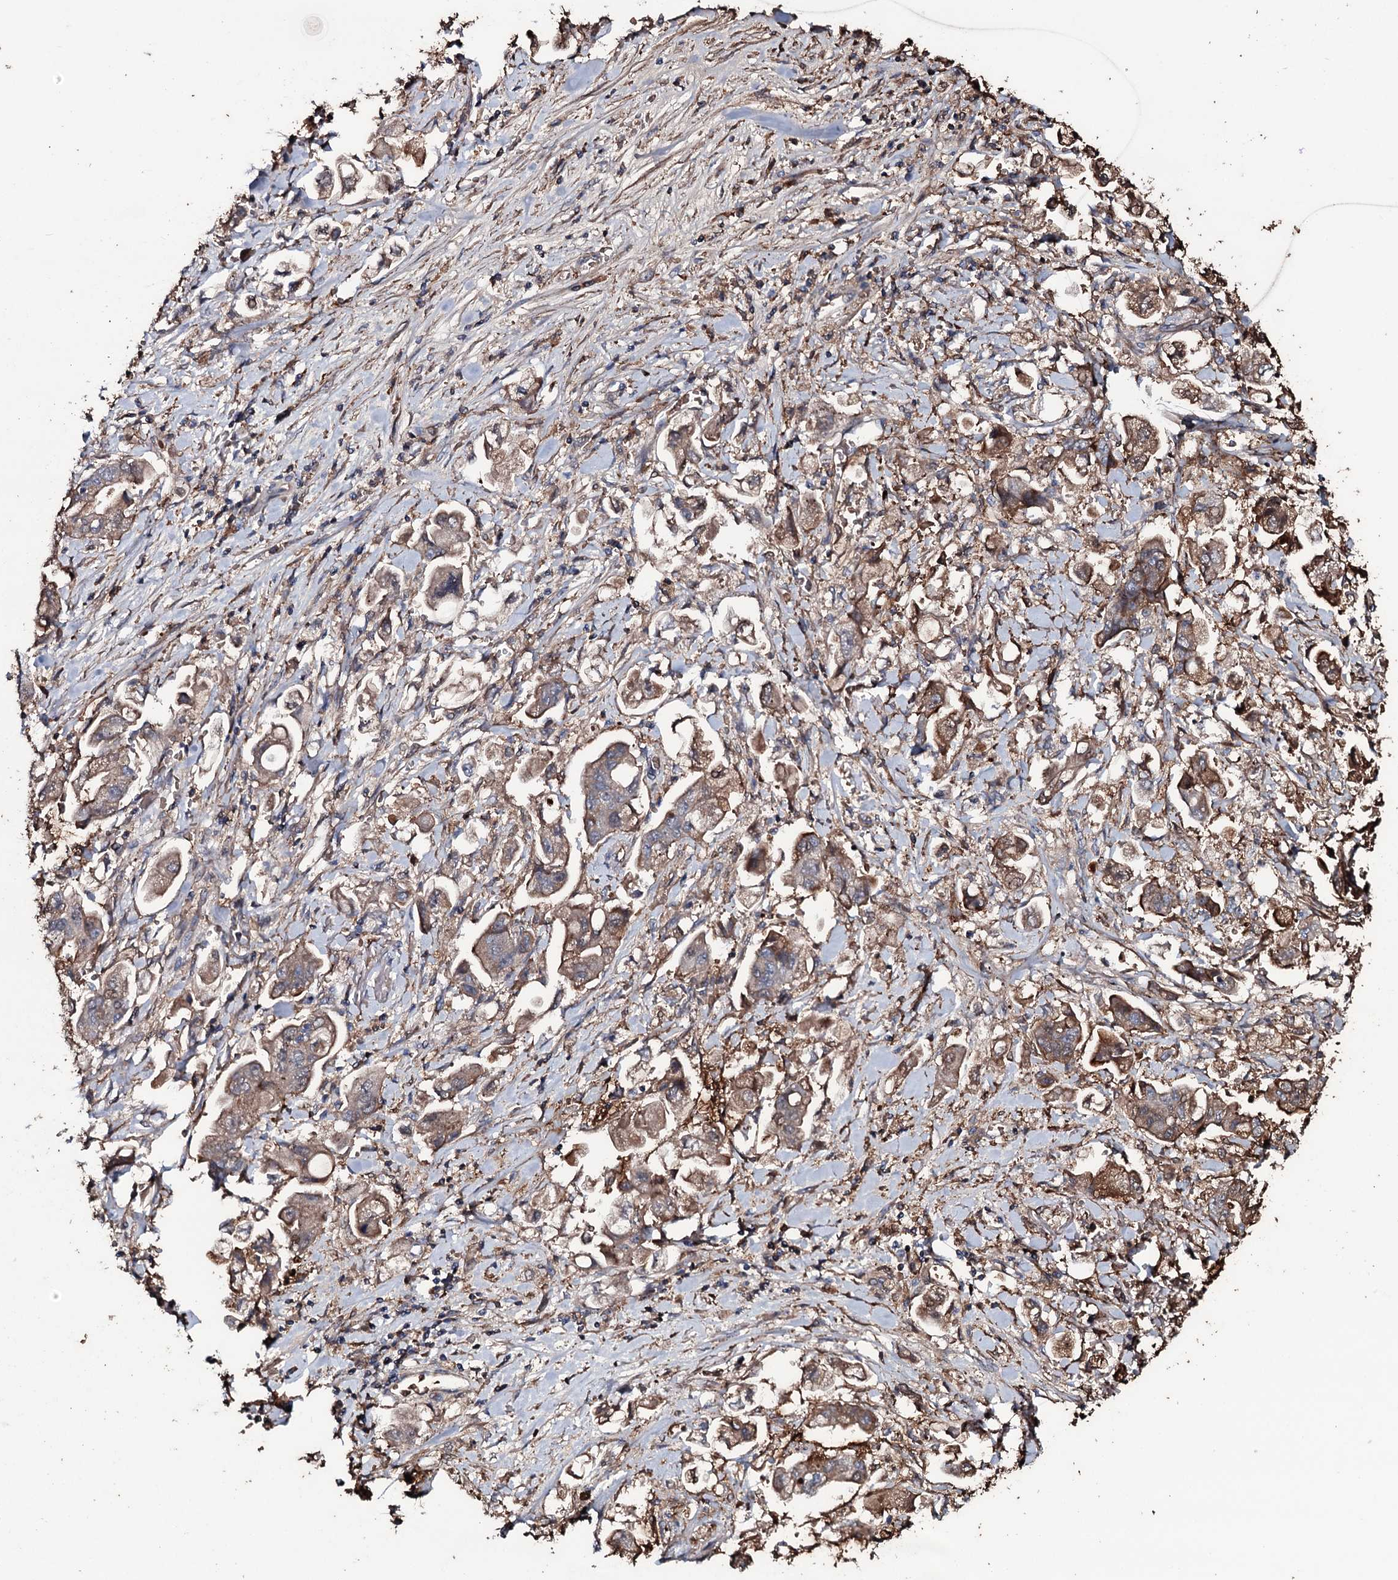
{"staining": {"intensity": "moderate", "quantity": "25%-75%", "location": "cytoplasmic/membranous"}, "tissue": "stomach cancer", "cell_type": "Tumor cells", "image_type": "cancer", "snomed": [{"axis": "morphology", "description": "Adenocarcinoma, NOS"}, {"axis": "topography", "description": "Stomach"}], "caption": "Human stomach cancer (adenocarcinoma) stained with a brown dye shows moderate cytoplasmic/membranous positive expression in approximately 25%-75% of tumor cells.", "gene": "ZSWIM8", "patient": {"sex": "male", "age": 62}}